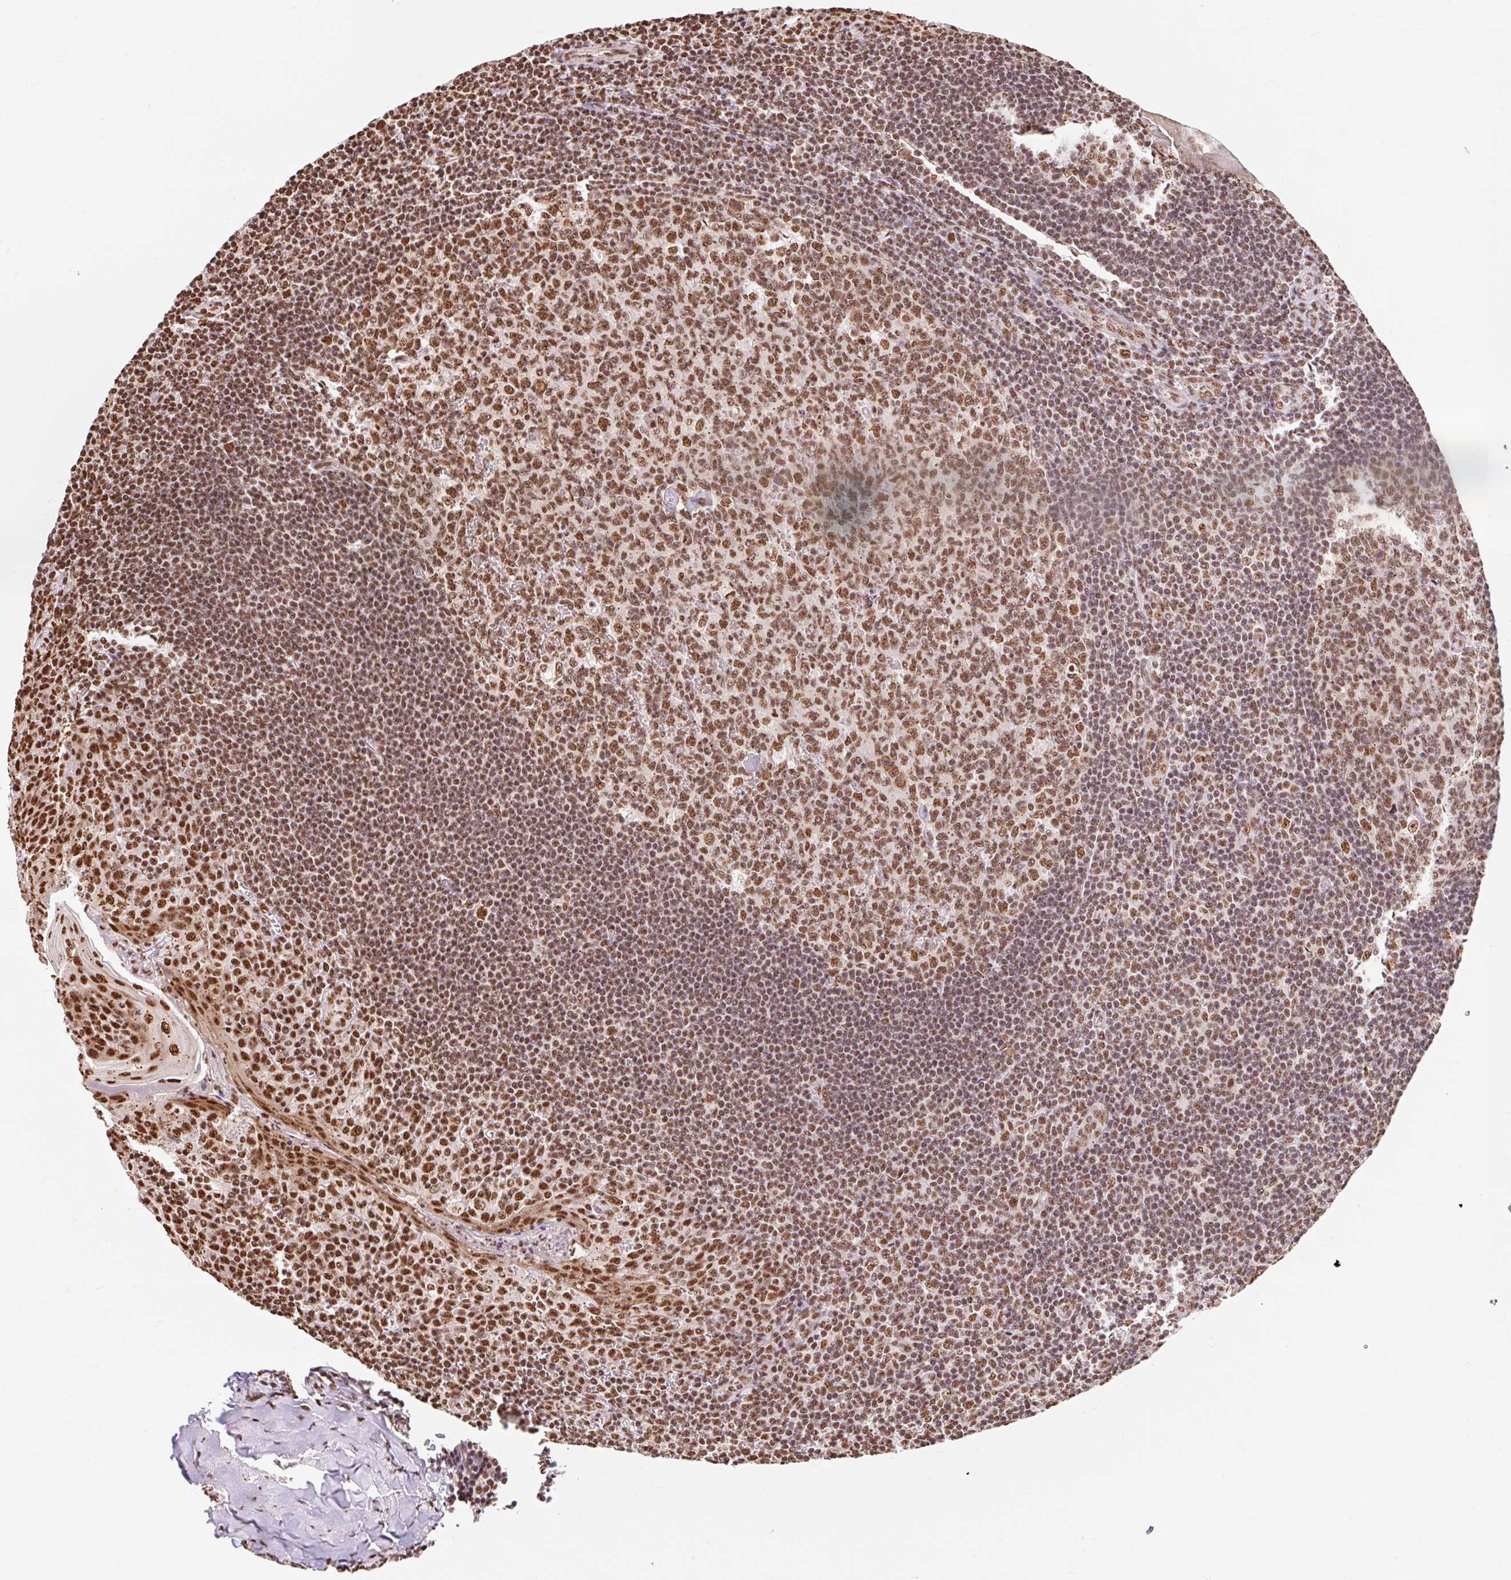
{"staining": {"intensity": "moderate", "quantity": ">75%", "location": "nuclear"}, "tissue": "tonsil", "cell_type": "Germinal center cells", "image_type": "normal", "snomed": [{"axis": "morphology", "description": "Normal tissue, NOS"}, {"axis": "topography", "description": "Tonsil"}], "caption": "This photomicrograph displays IHC staining of normal human tonsil, with medium moderate nuclear expression in about >75% of germinal center cells.", "gene": "BICRA", "patient": {"sex": "male", "age": 27}}